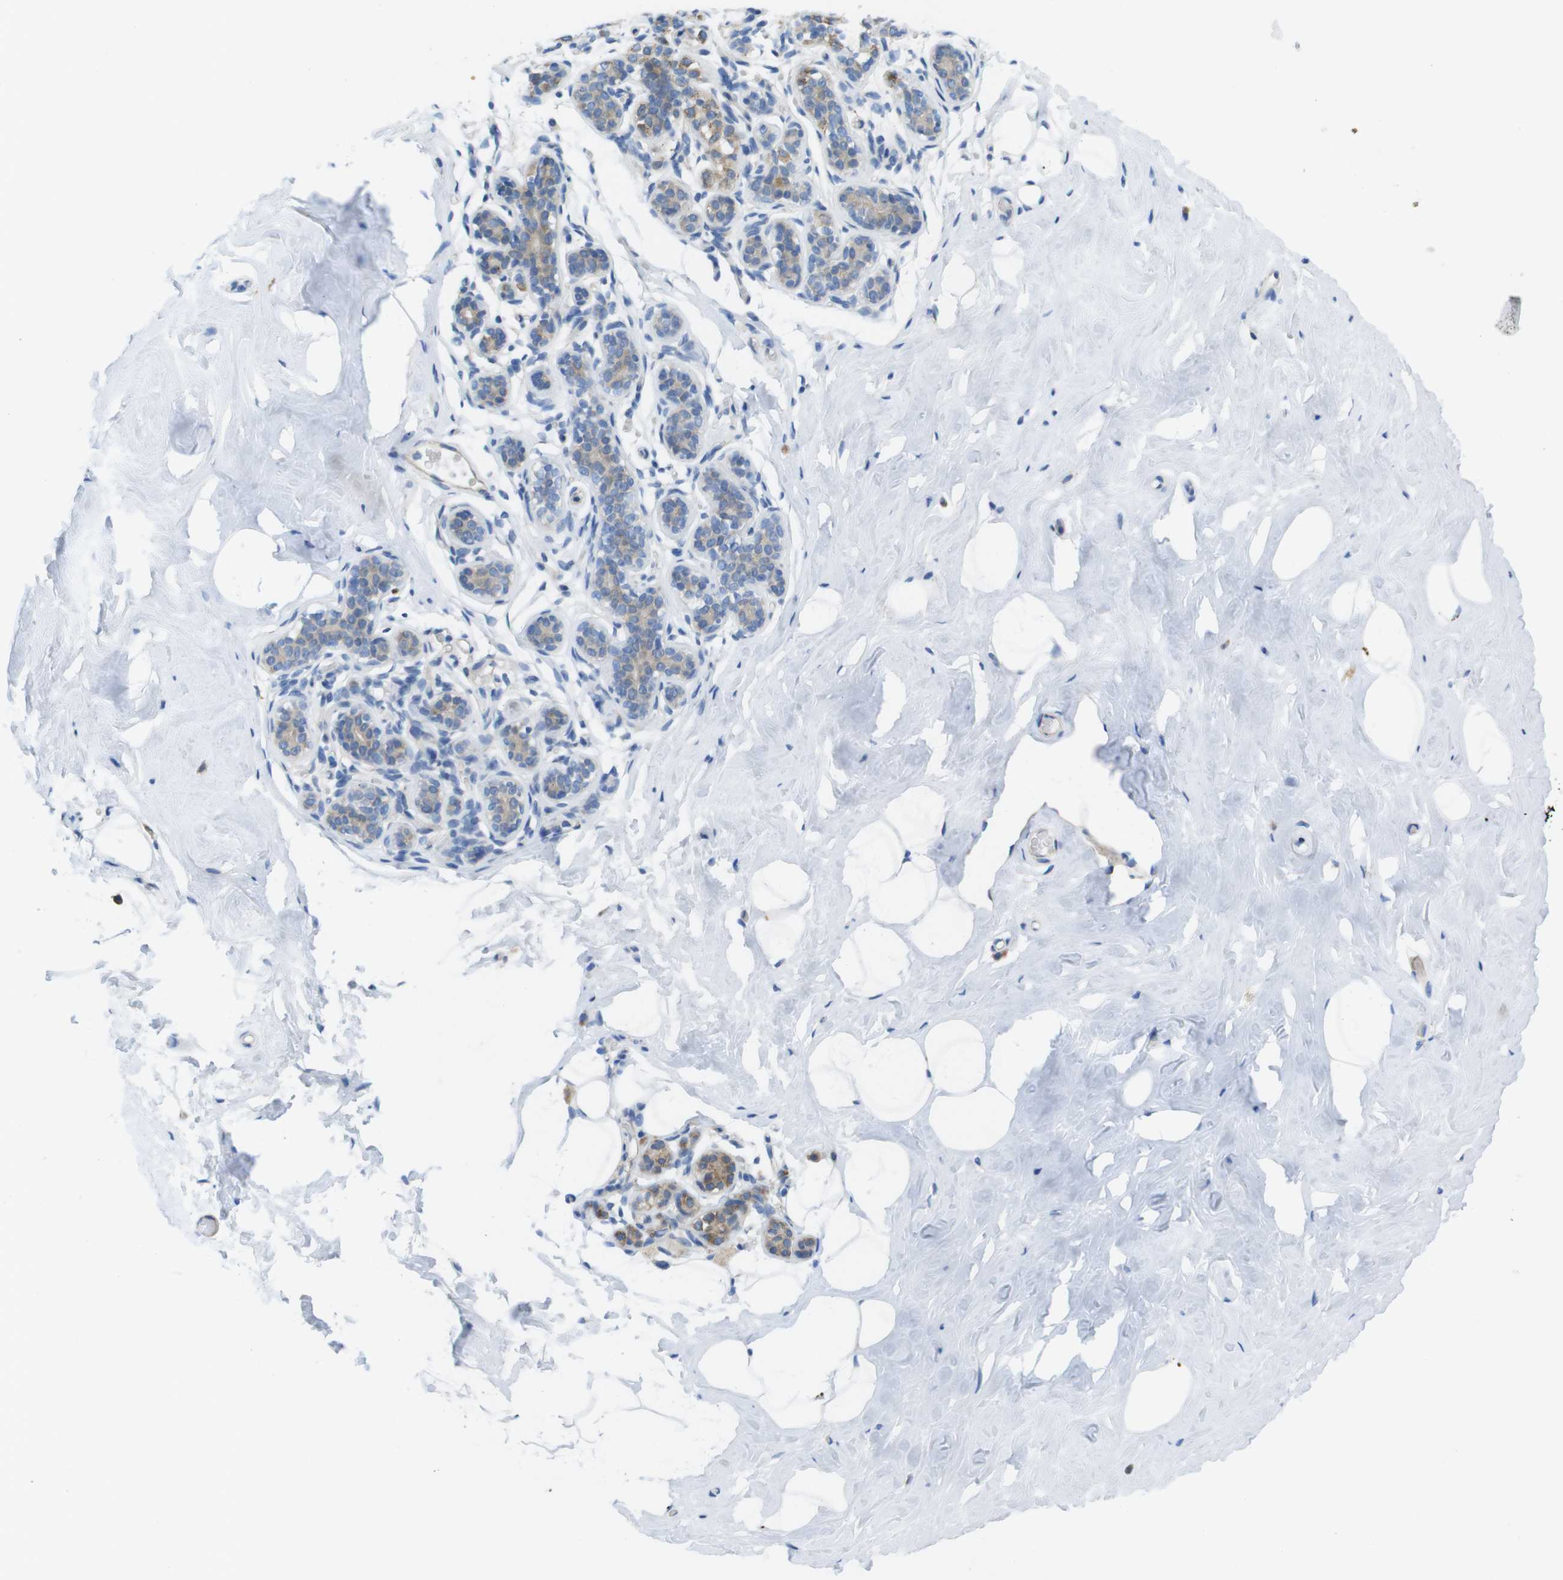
{"staining": {"intensity": "negative", "quantity": "none", "location": "none"}, "tissue": "breast", "cell_type": "Adipocytes", "image_type": "normal", "snomed": [{"axis": "morphology", "description": "Normal tissue, NOS"}, {"axis": "topography", "description": "Breast"}], "caption": "Immunohistochemistry of normal breast exhibits no expression in adipocytes.", "gene": "TMEM234", "patient": {"sex": "female", "age": 75}}